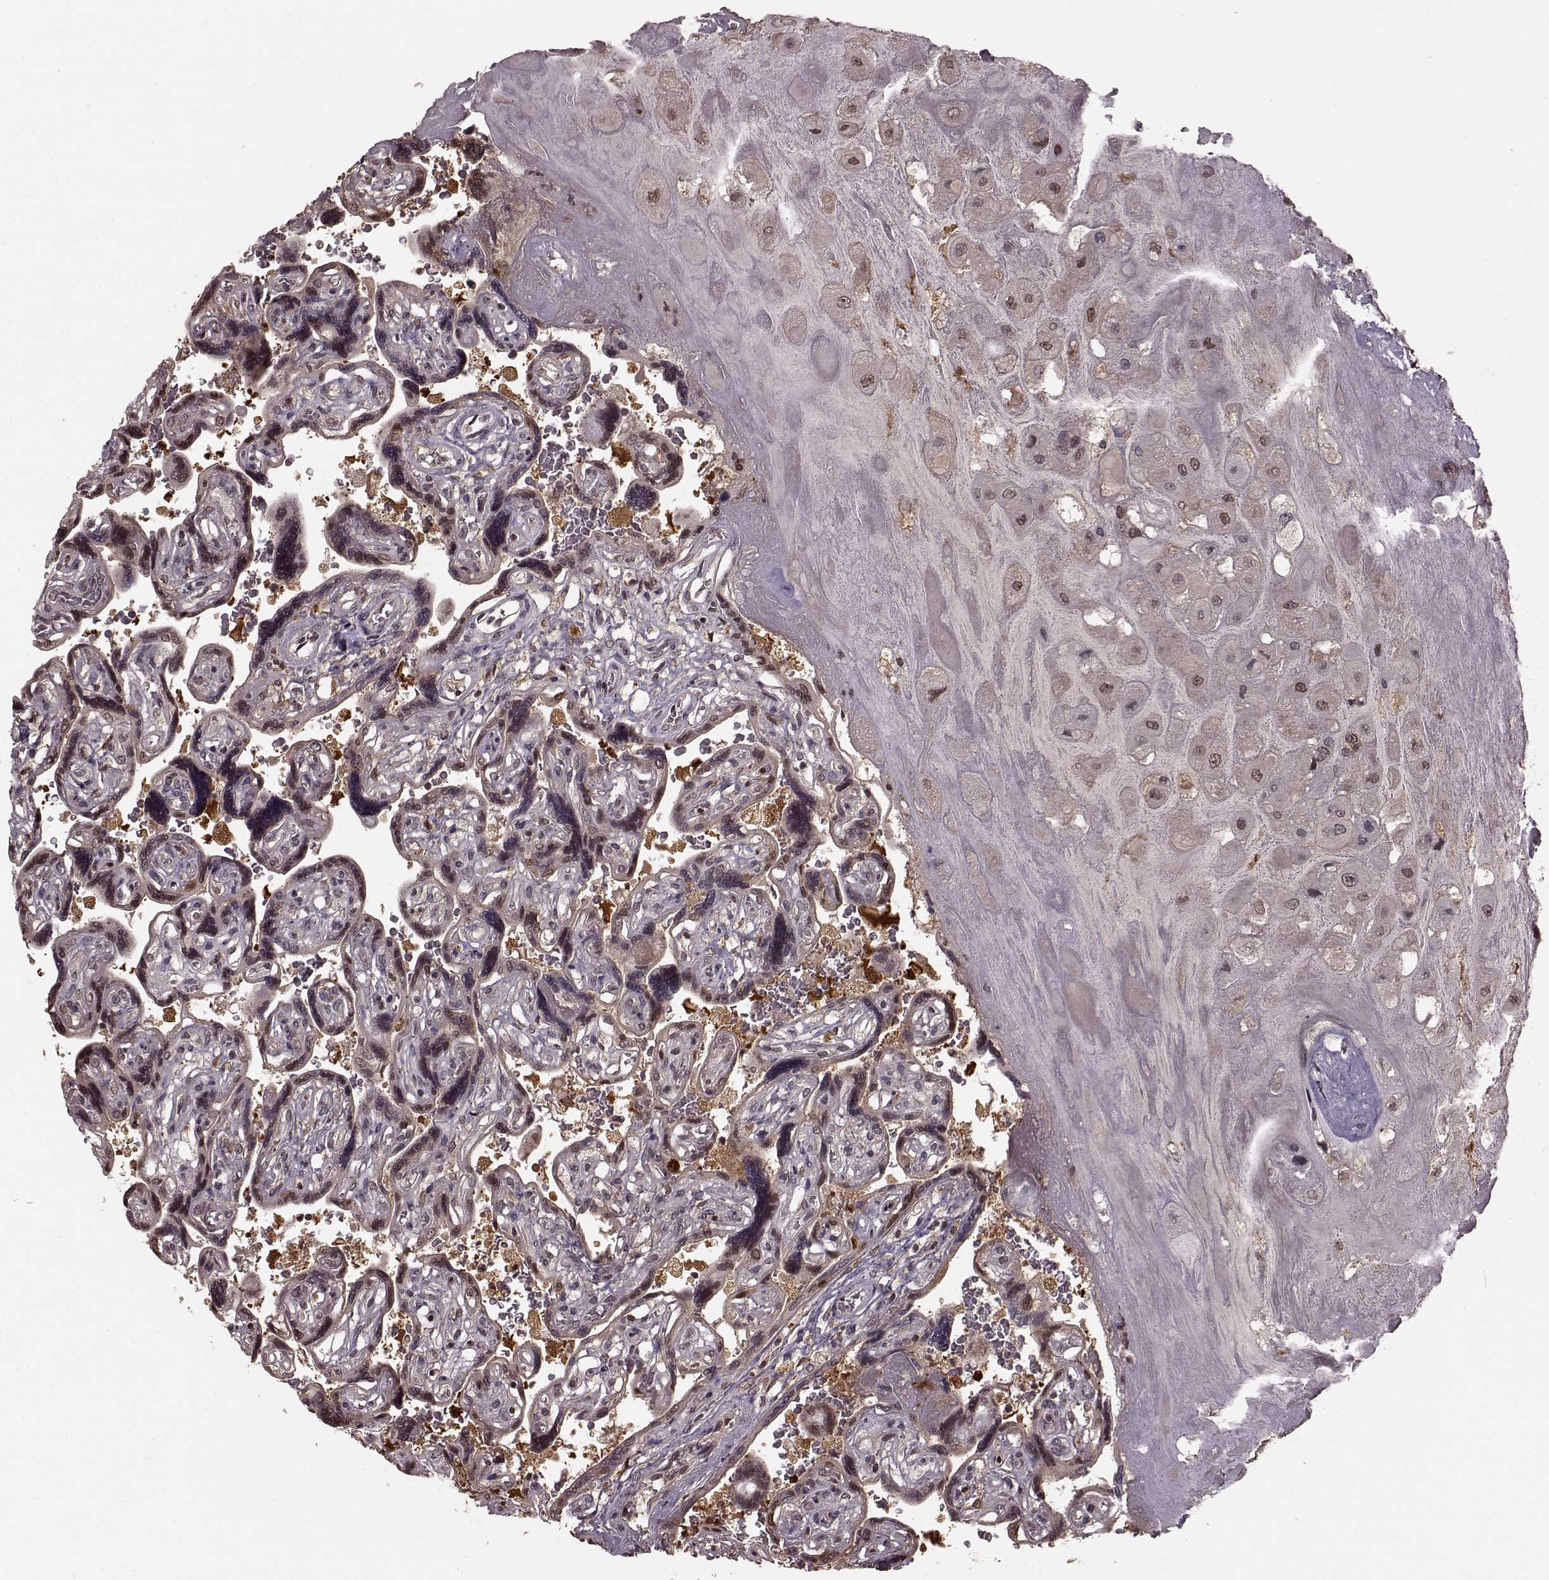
{"staining": {"intensity": "moderate", "quantity": "25%-75%", "location": "nuclear"}, "tissue": "placenta", "cell_type": "Decidual cells", "image_type": "normal", "snomed": [{"axis": "morphology", "description": "Normal tissue, NOS"}, {"axis": "topography", "description": "Placenta"}], "caption": "Immunohistochemical staining of normal placenta exhibits 25%-75% levels of moderate nuclear protein staining in approximately 25%-75% of decidual cells.", "gene": "GSS", "patient": {"sex": "female", "age": 32}}